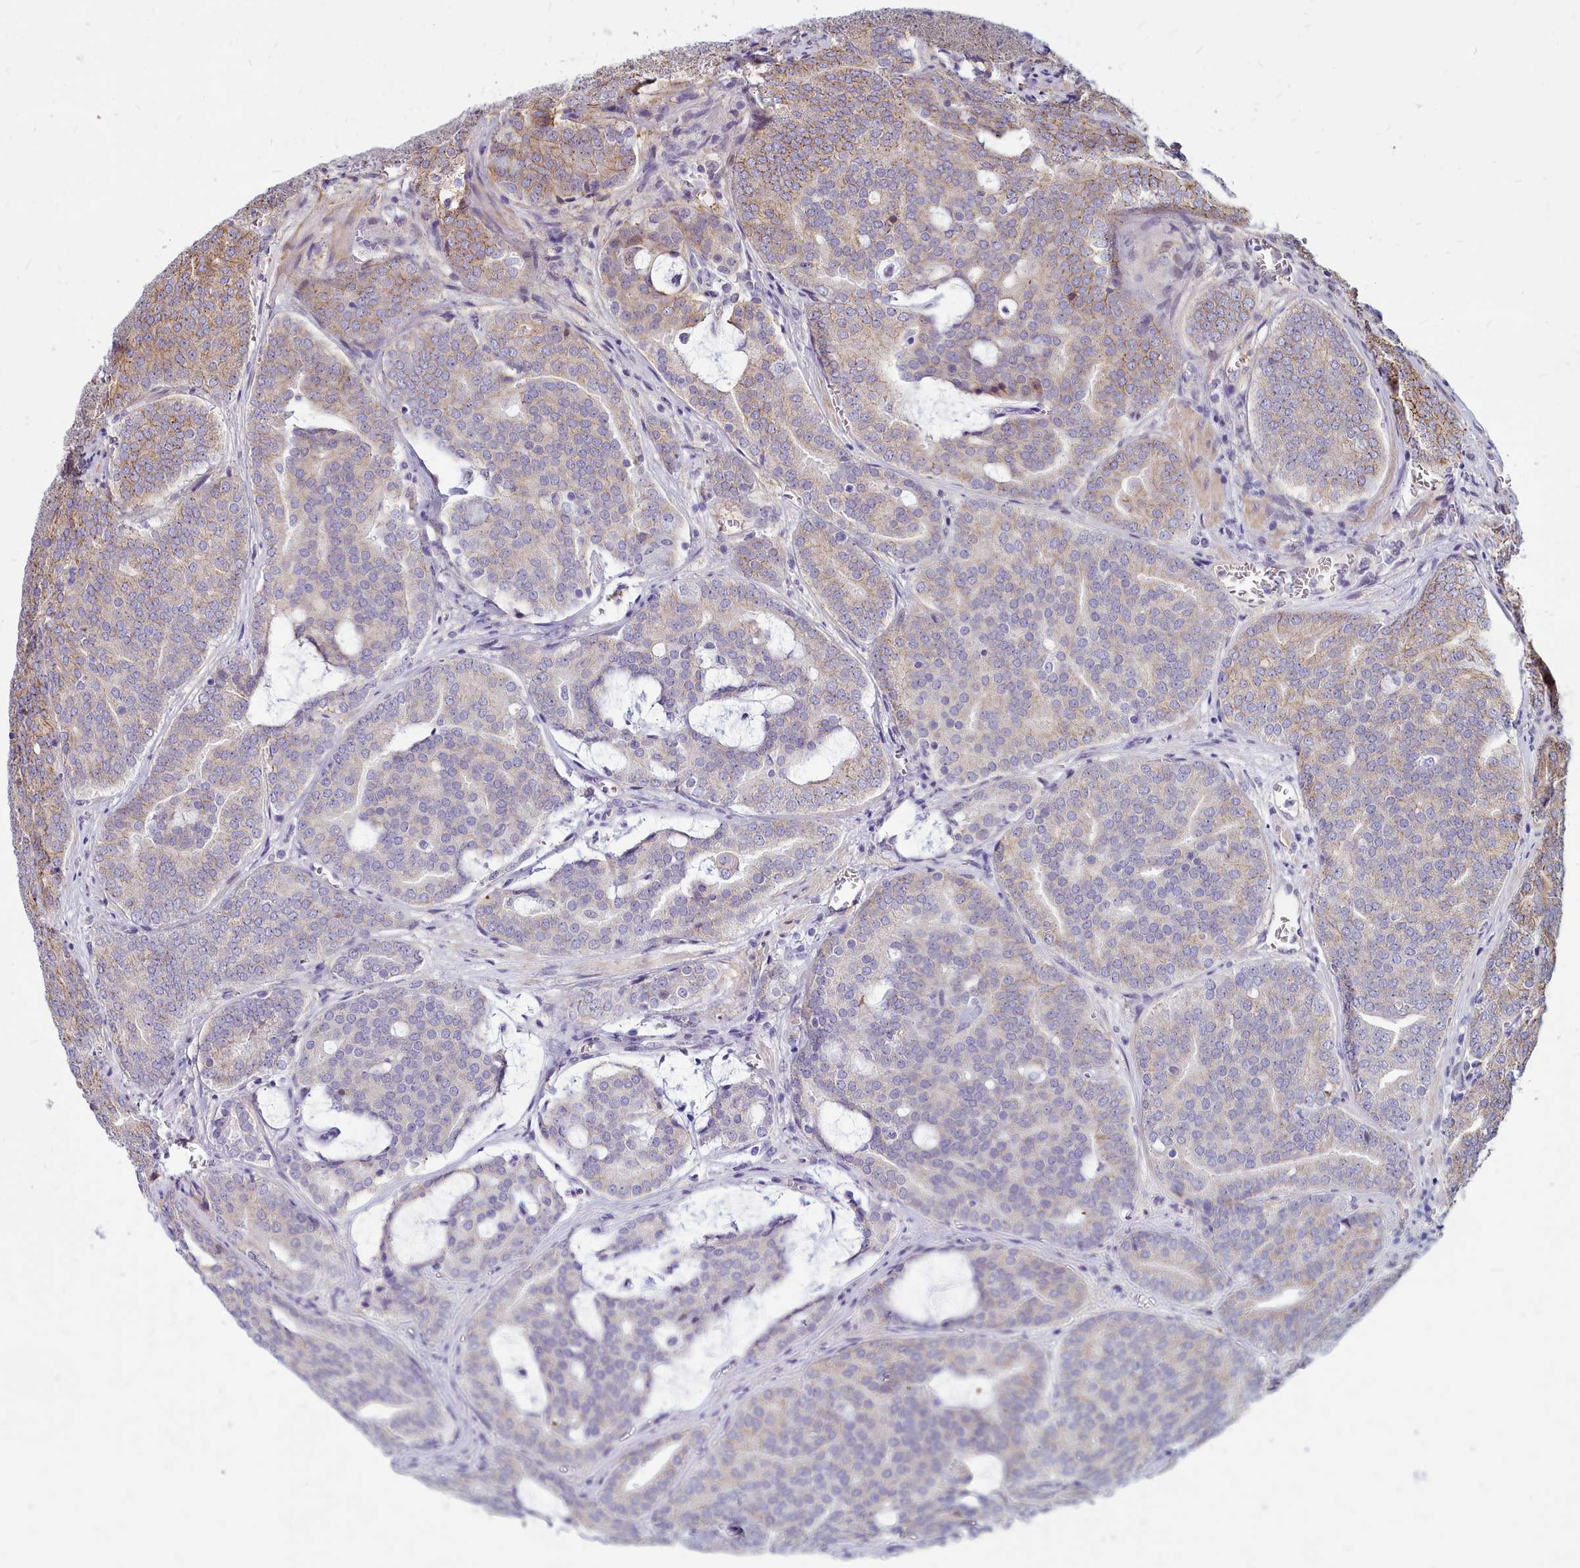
{"staining": {"intensity": "weak", "quantity": "<25%", "location": "cytoplasmic/membranous"}, "tissue": "prostate cancer", "cell_type": "Tumor cells", "image_type": "cancer", "snomed": [{"axis": "morphology", "description": "Adenocarcinoma, High grade"}, {"axis": "topography", "description": "Prostate"}], "caption": "Photomicrograph shows no protein expression in tumor cells of prostate high-grade adenocarcinoma tissue.", "gene": "TTC5", "patient": {"sex": "male", "age": 55}}